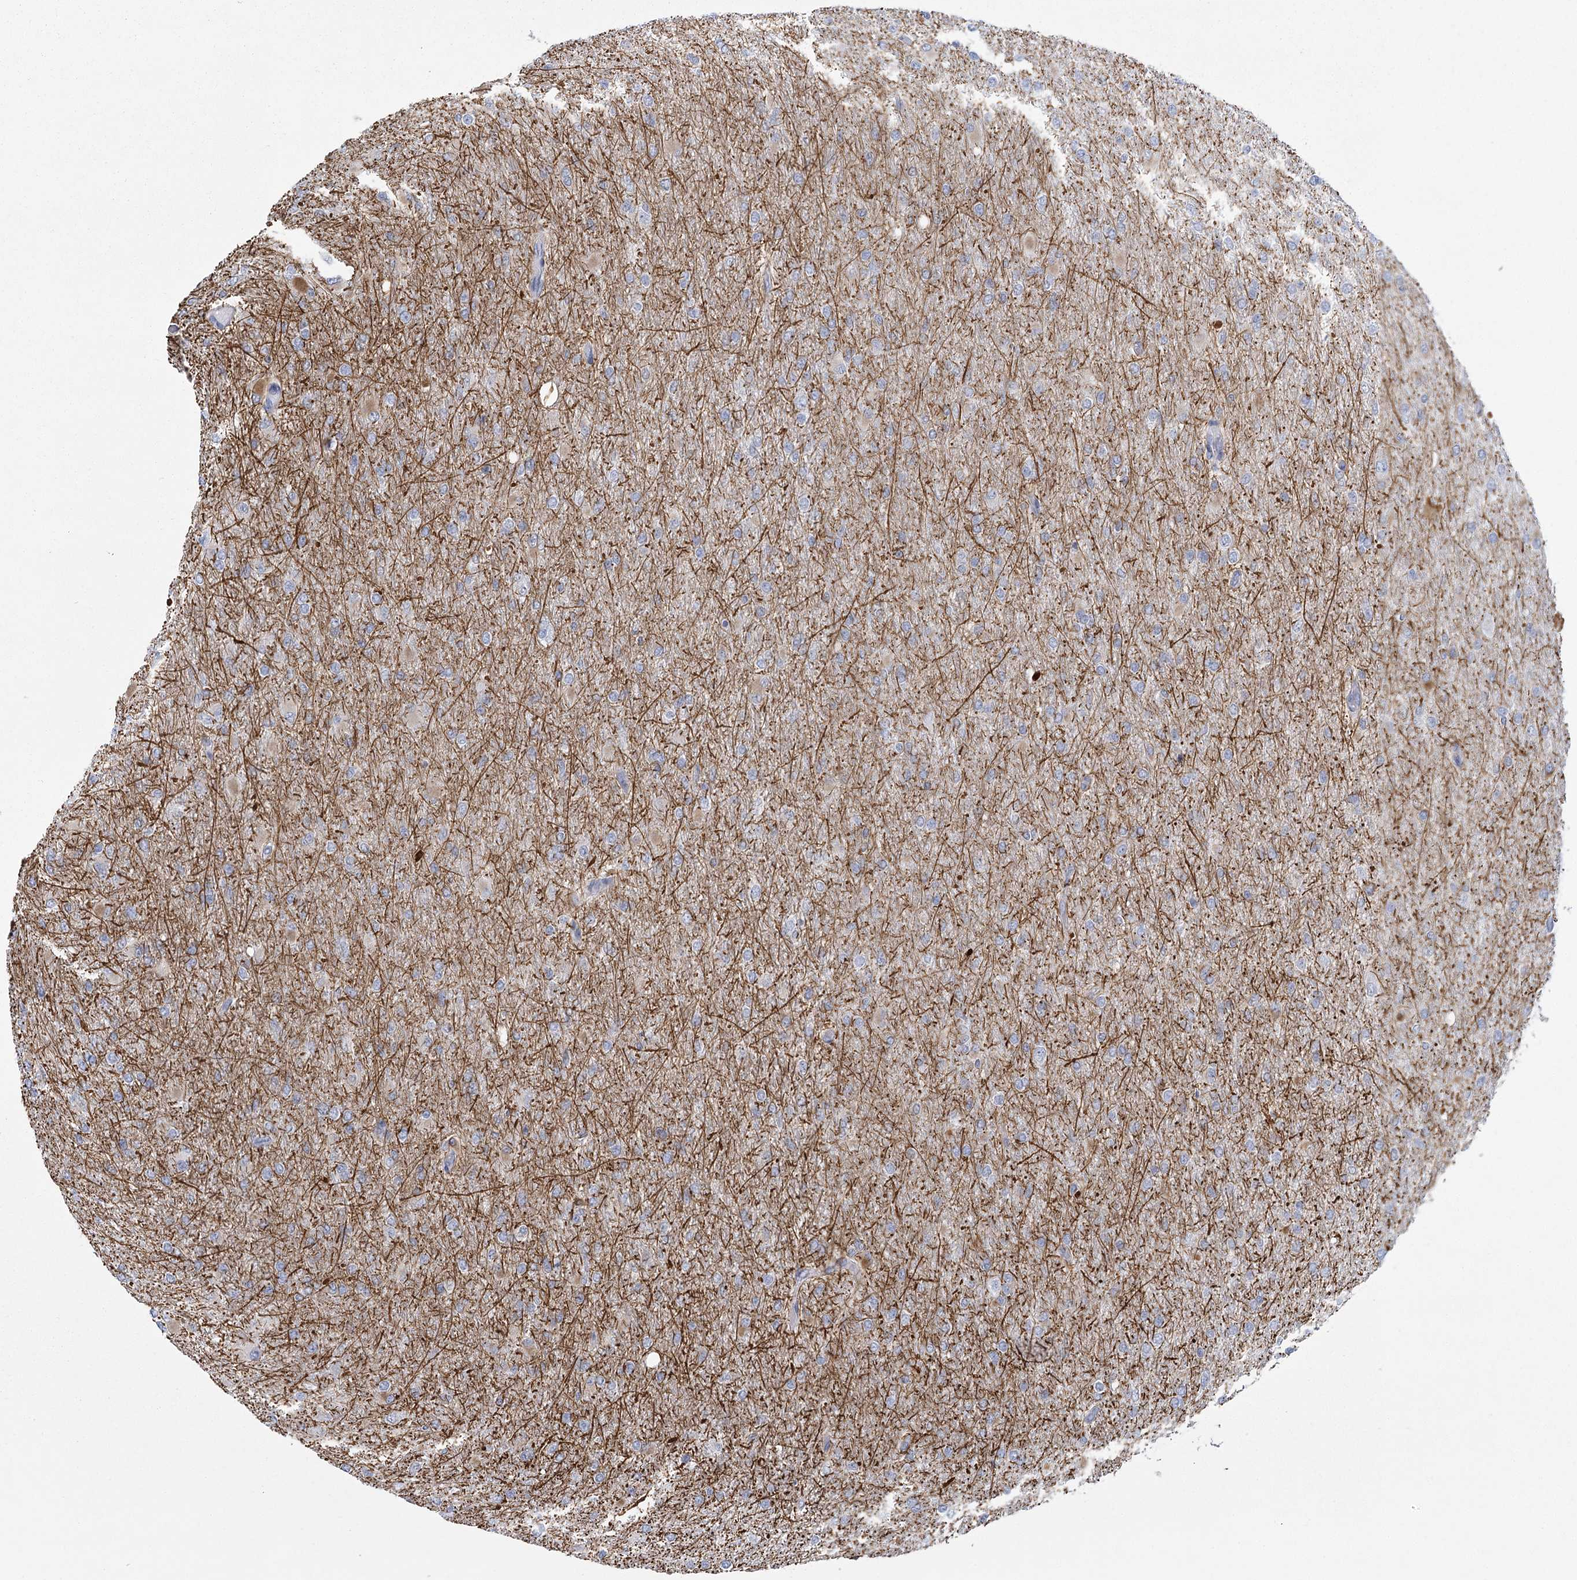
{"staining": {"intensity": "negative", "quantity": "none", "location": "none"}, "tissue": "glioma", "cell_type": "Tumor cells", "image_type": "cancer", "snomed": [{"axis": "morphology", "description": "Glioma, malignant, High grade"}, {"axis": "topography", "description": "Cerebral cortex"}], "caption": "High magnification brightfield microscopy of glioma stained with DAB (3,3'-diaminobenzidine) (brown) and counterstained with hematoxylin (blue): tumor cells show no significant expression.", "gene": "FAM76B", "patient": {"sex": "female", "age": 36}}